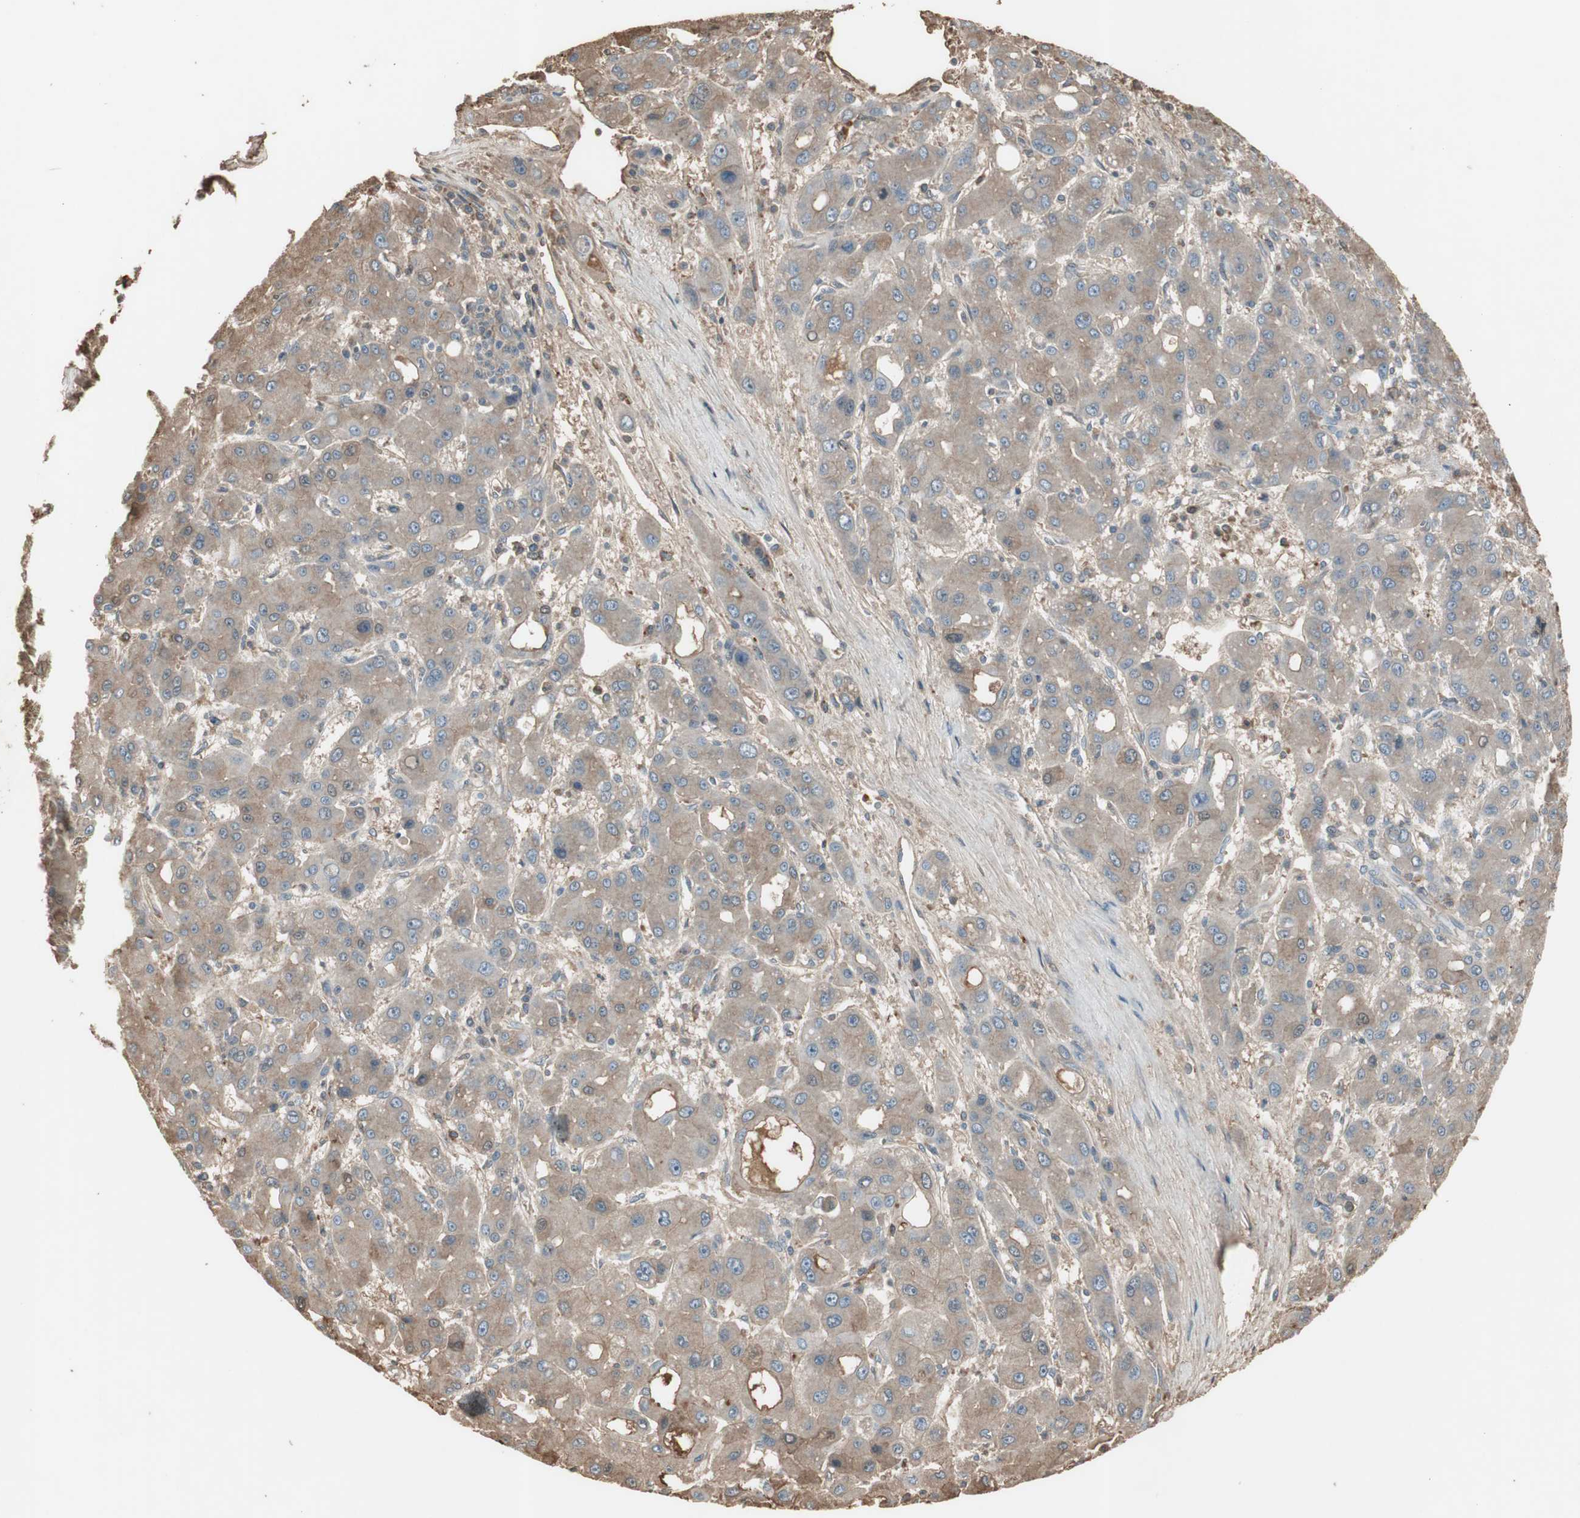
{"staining": {"intensity": "weak", "quantity": ">75%", "location": "cytoplasmic/membranous"}, "tissue": "liver cancer", "cell_type": "Tumor cells", "image_type": "cancer", "snomed": [{"axis": "morphology", "description": "Carcinoma, Hepatocellular, NOS"}, {"axis": "topography", "description": "Liver"}], "caption": "A micrograph showing weak cytoplasmic/membranous staining in approximately >75% of tumor cells in hepatocellular carcinoma (liver), as visualized by brown immunohistochemical staining.", "gene": "MMP14", "patient": {"sex": "male", "age": 55}}